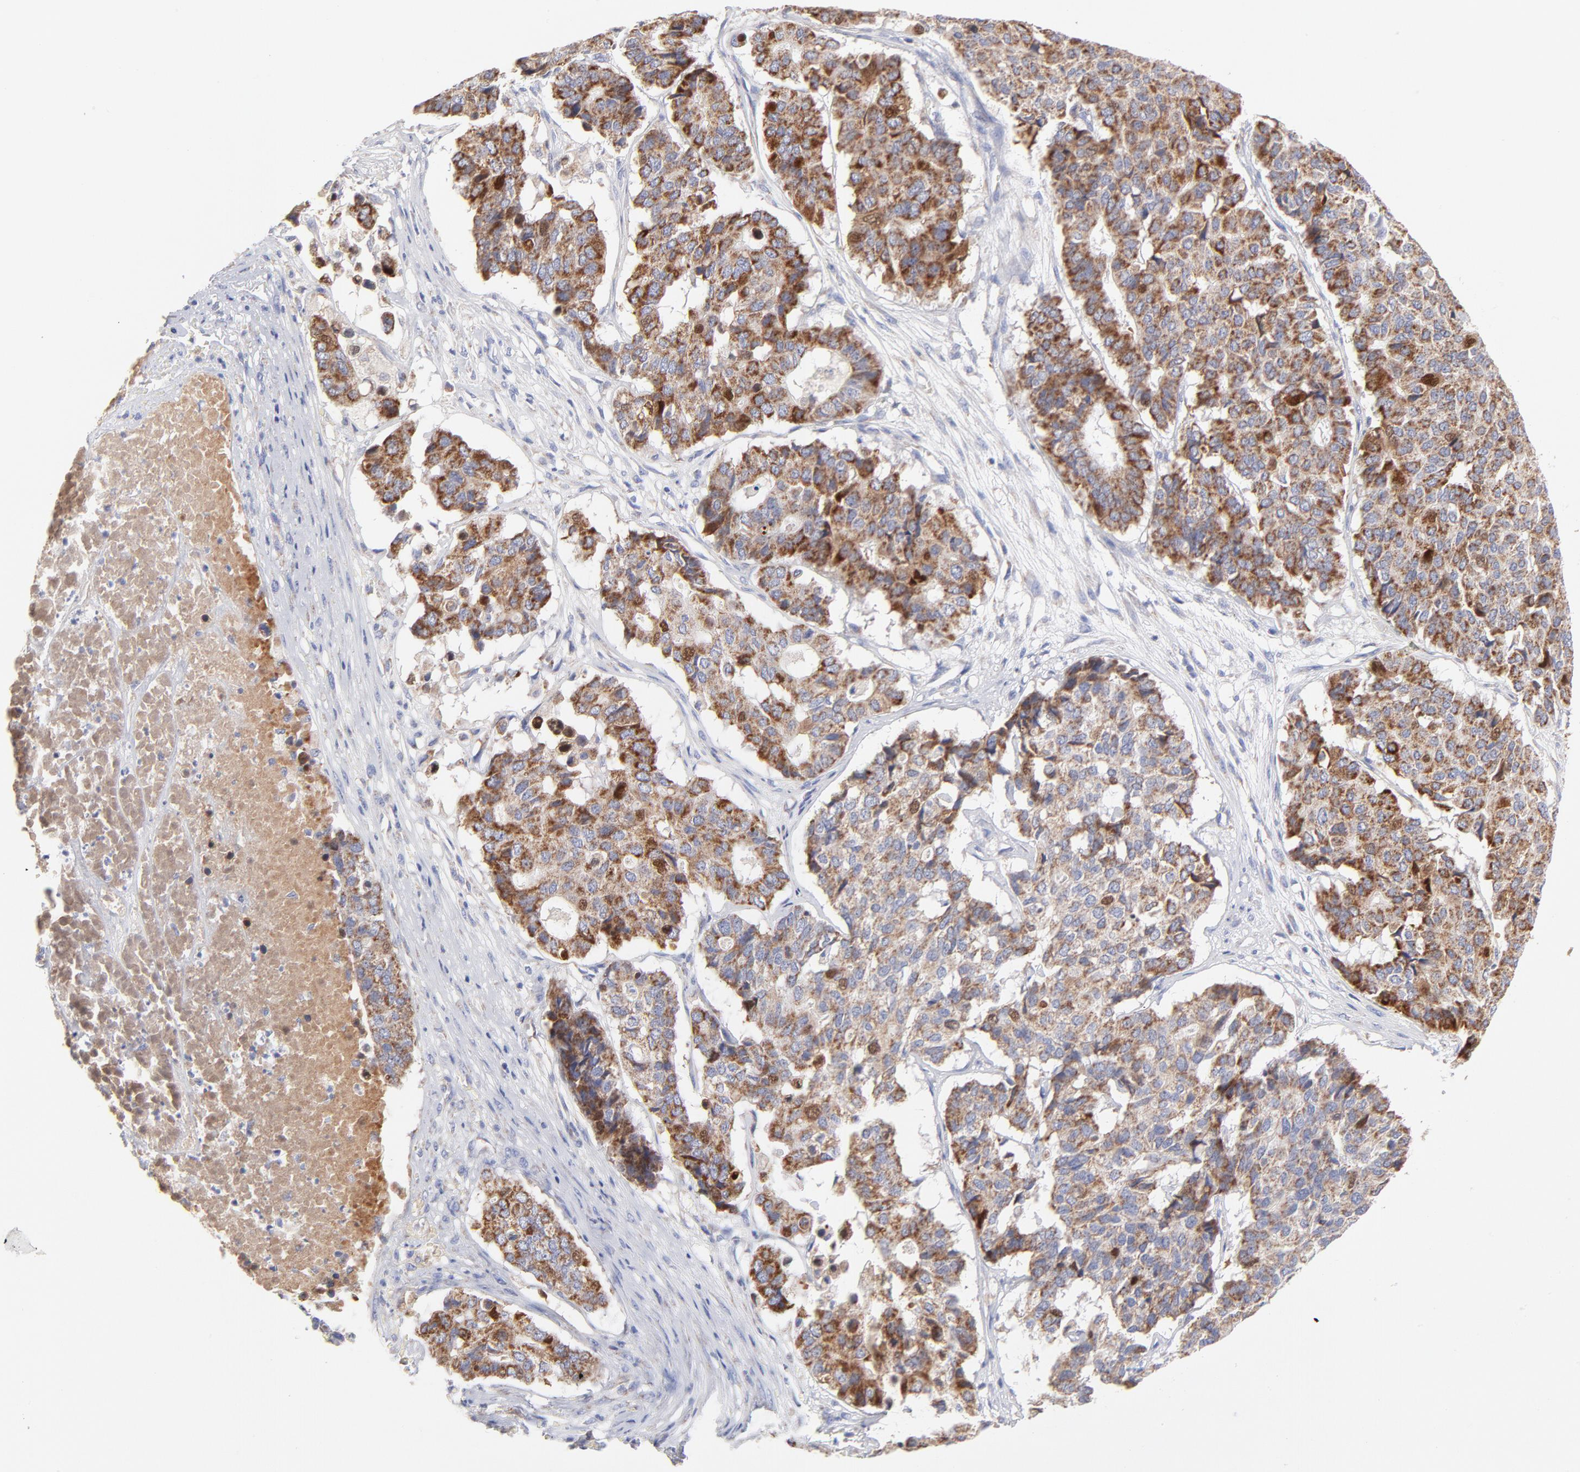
{"staining": {"intensity": "moderate", "quantity": ">75%", "location": "cytoplasmic/membranous"}, "tissue": "pancreatic cancer", "cell_type": "Tumor cells", "image_type": "cancer", "snomed": [{"axis": "morphology", "description": "Adenocarcinoma, NOS"}, {"axis": "topography", "description": "Pancreas"}], "caption": "Immunohistochemistry (IHC) micrograph of pancreatic cancer stained for a protein (brown), which displays medium levels of moderate cytoplasmic/membranous expression in approximately >75% of tumor cells.", "gene": "TIMM8A", "patient": {"sex": "male", "age": 50}}